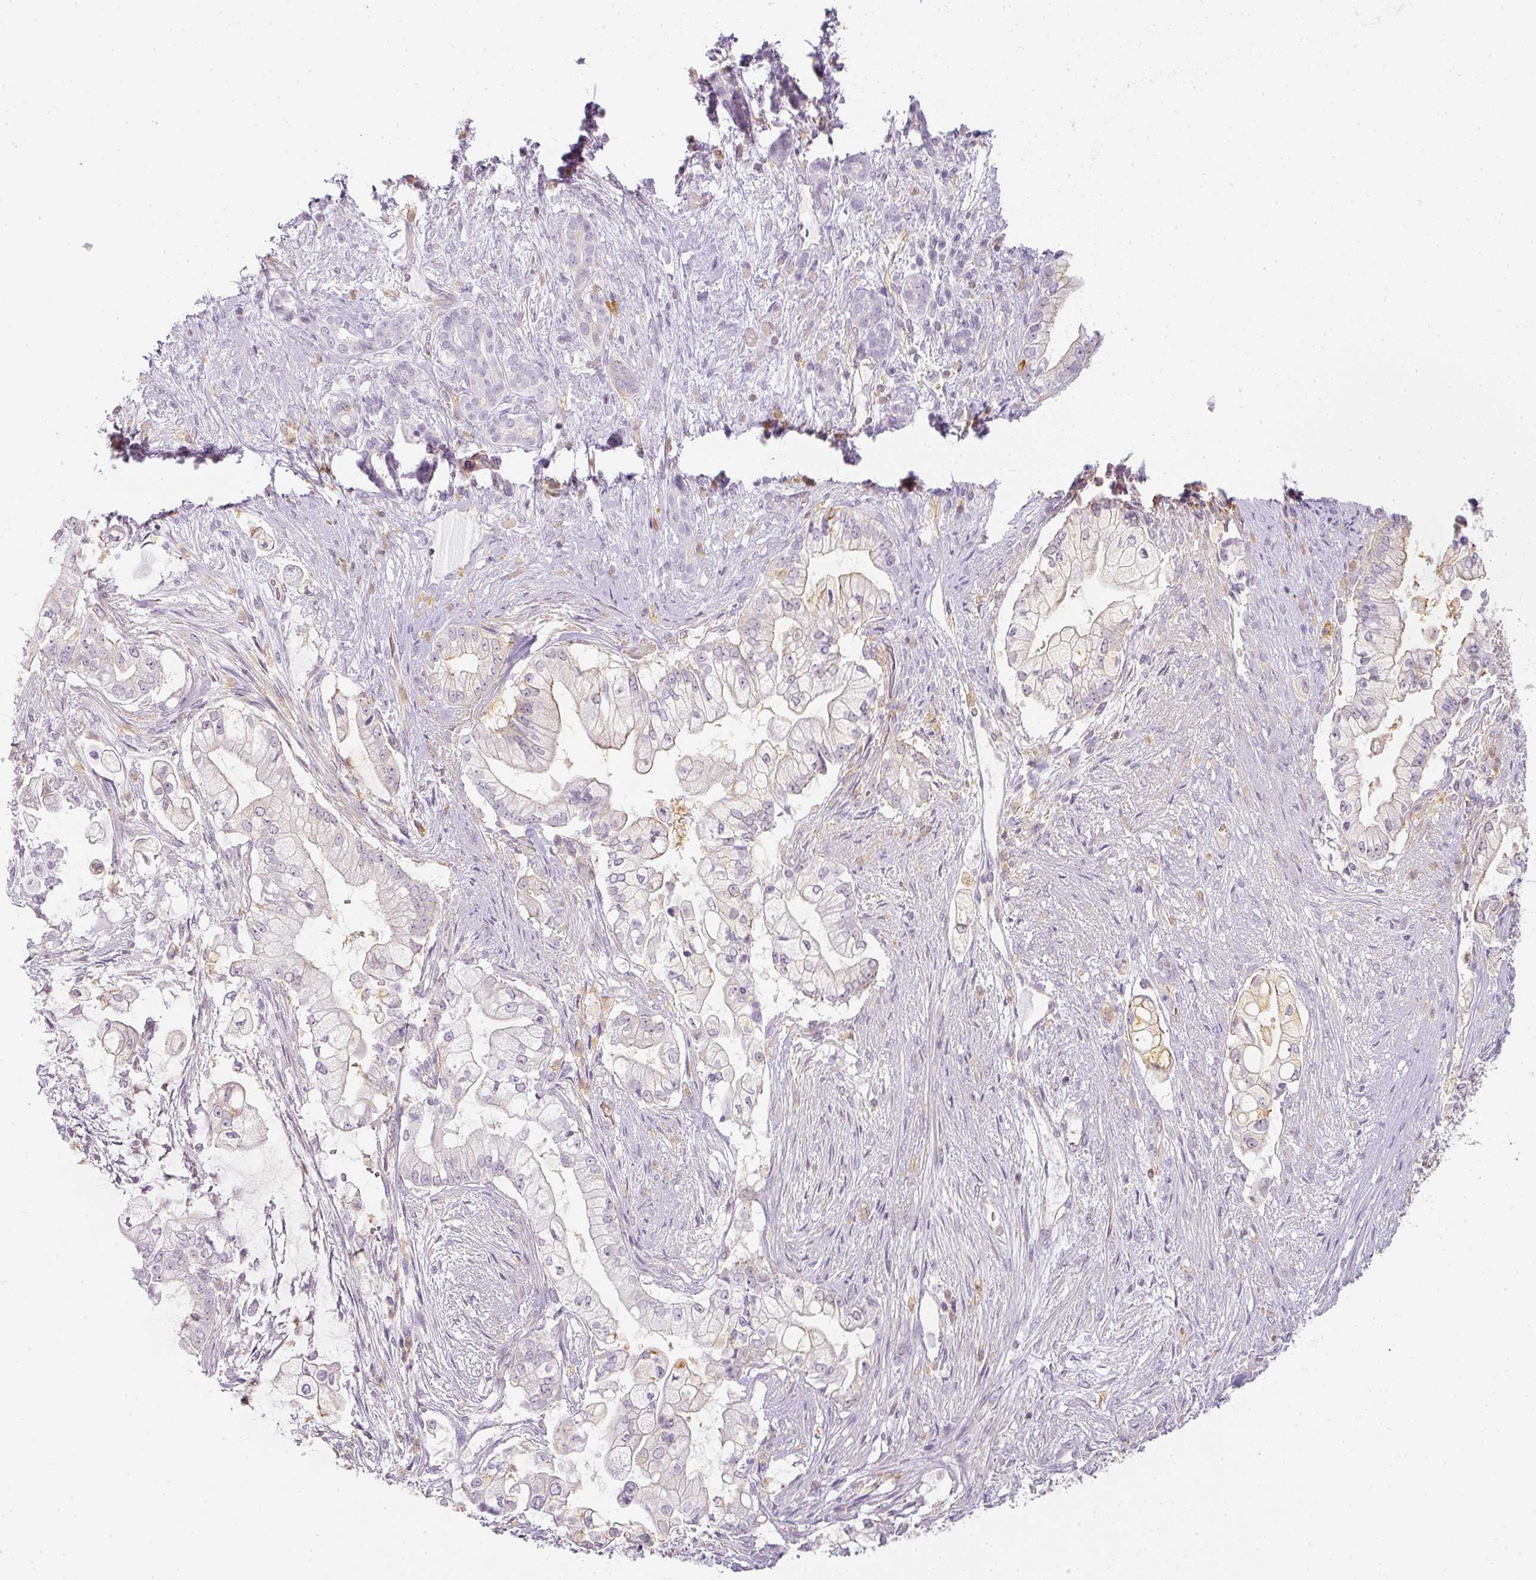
{"staining": {"intensity": "negative", "quantity": "none", "location": "none"}, "tissue": "pancreatic cancer", "cell_type": "Tumor cells", "image_type": "cancer", "snomed": [{"axis": "morphology", "description": "Adenocarcinoma, NOS"}, {"axis": "topography", "description": "Pancreas"}], "caption": "A high-resolution photomicrograph shows immunohistochemistry staining of pancreatic cancer (adenocarcinoma), which displays no significant staining in tumor cells. Brightfield microscopy of immunohistochemistry stained with DAB (brown) and hematoxylin (blue), captured at high magnification.", "gene": "TMEM42", "patient": {"sex": "female", "age": 69}}